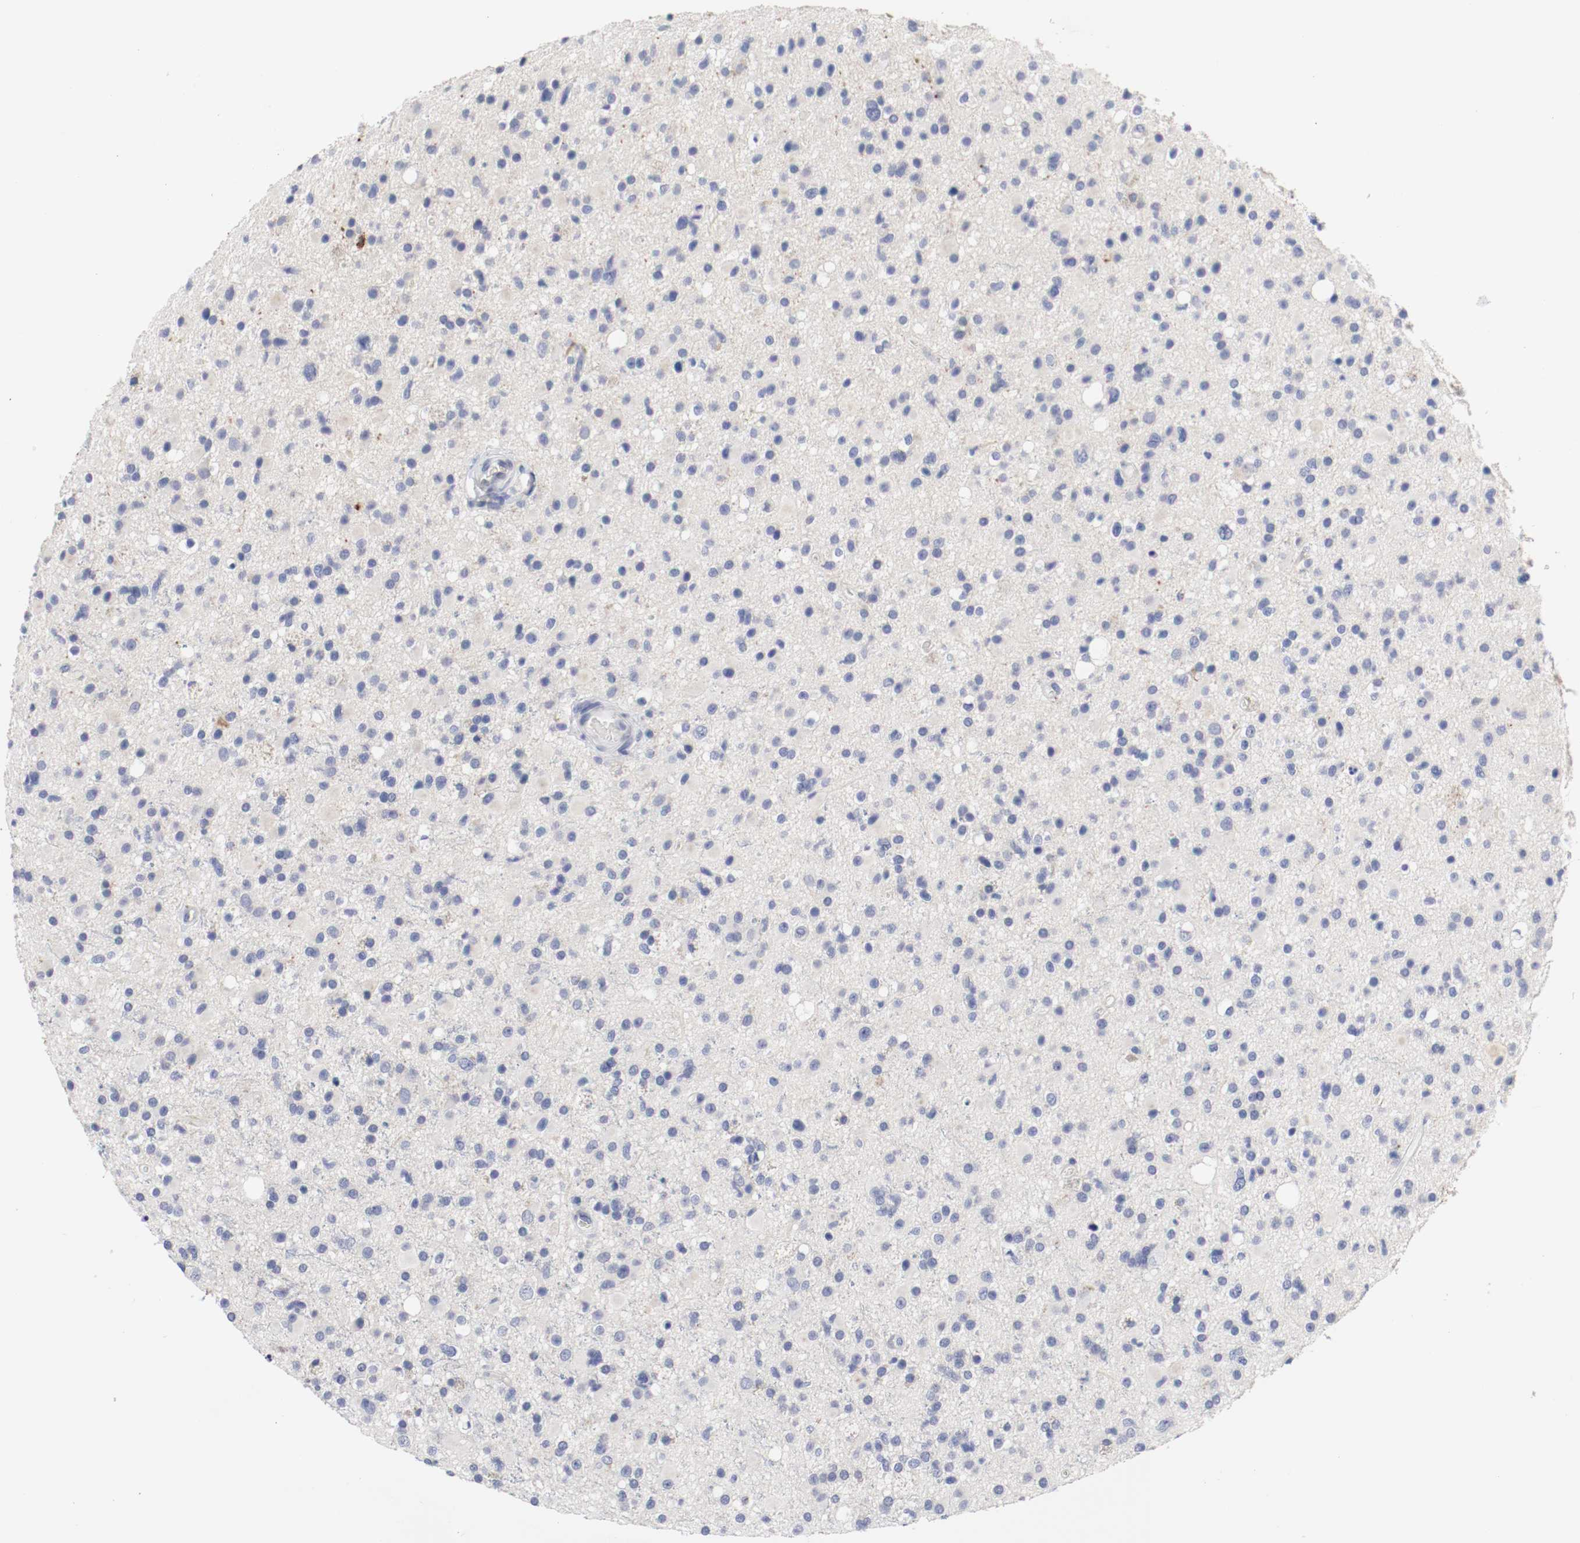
{"staining": {"intensity": "negative", "quantity": "none", "location": "none"}, "tissue": "glioma", "cell_type": "Tumor cells", "image_type": "cancer", "snomed": [{"axis": "morphology", "description": "Glioma, malignant, High grade"}, {"axis": "topography", "description": "Brain"}], "caption": "Histopathology image shows no protein expression in tumor cells of high-grade glioma (malignant) tissue.", "gene": "KIT", "patient": {"sex": "male", "age": 33}}